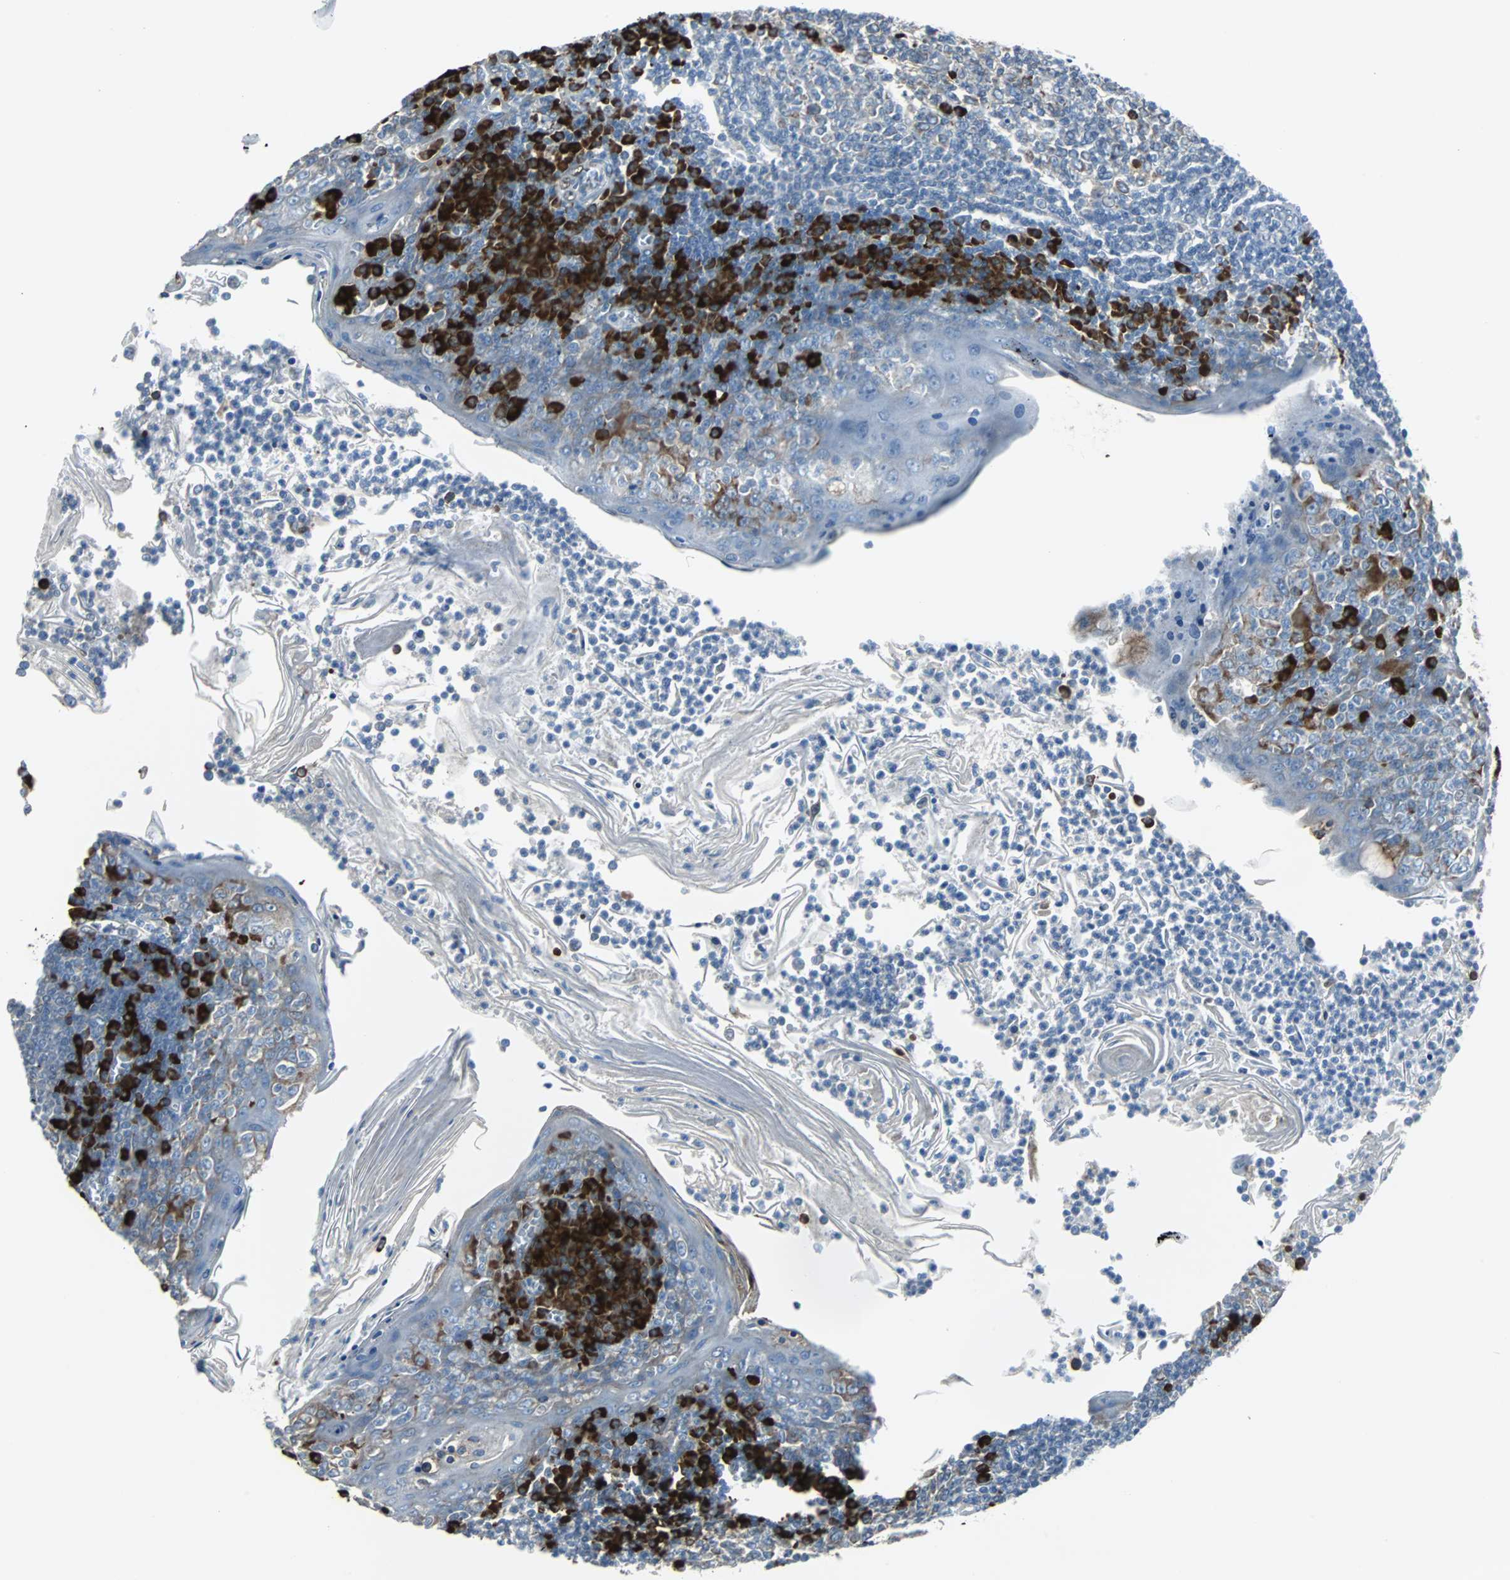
{"staining": {"intensity": "moderate", "quantity": "25%-75%", "location": "cytoplasmic/membranous"}, "tissue": "tonsil", "cell_type": "Non-germinal center cells", "image_type": "normal", "snomed": [{"axis": "morphology", "description": "Normal tissue, NOS"}, {"axis": "topography", "description": "Tonsil"}], "caption": "Human tonsil stained with a brown dye demonstrates moderate cytoplasmic/membranous positive staining in approximately 25%-75% of non-germinal center cells.", "gene": "PDIA4", "patient": {"sex": "male", "age": 31}}